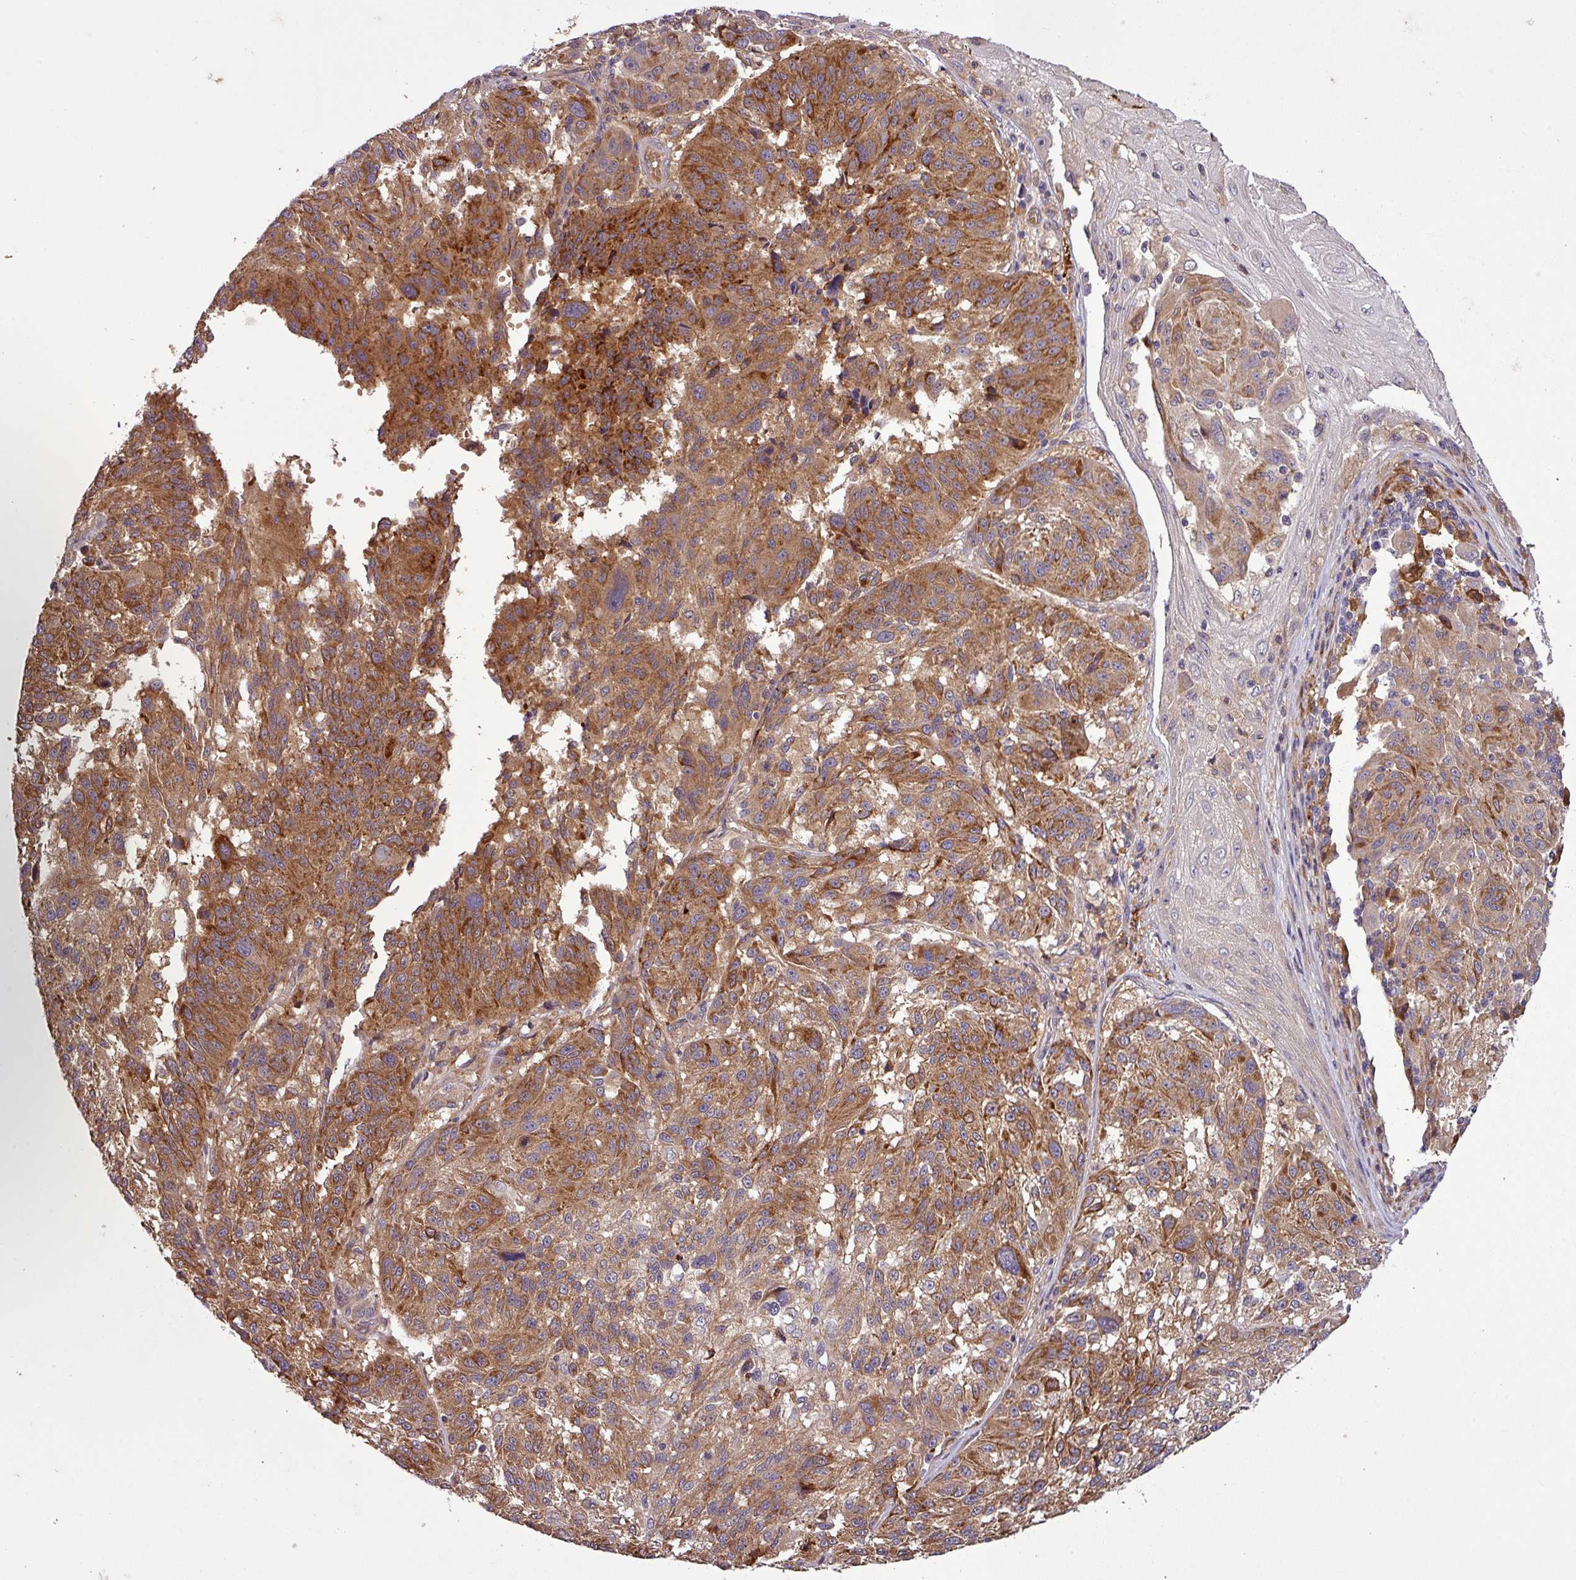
{"staining": {"intensity": "strong", "quantity": ">75%", "location": "cytoplasmic/membranous"}, "tissue": "melanoma", "cell_type": "Tumor cells", "image_type": "cancer", "snomed": [{"axis": "morphology", "description": "Malignant melanoma, NOS"}, {"axis": "topography", "description": "Skin"}], "caption": "Immunohistochemical staining of melanoma displays strong cytoplasmic/membranous protein expression in approximately >75% of tumor cells.", "gene": "SIRPB2", "patient": {"sex": "male", "age": 53}}